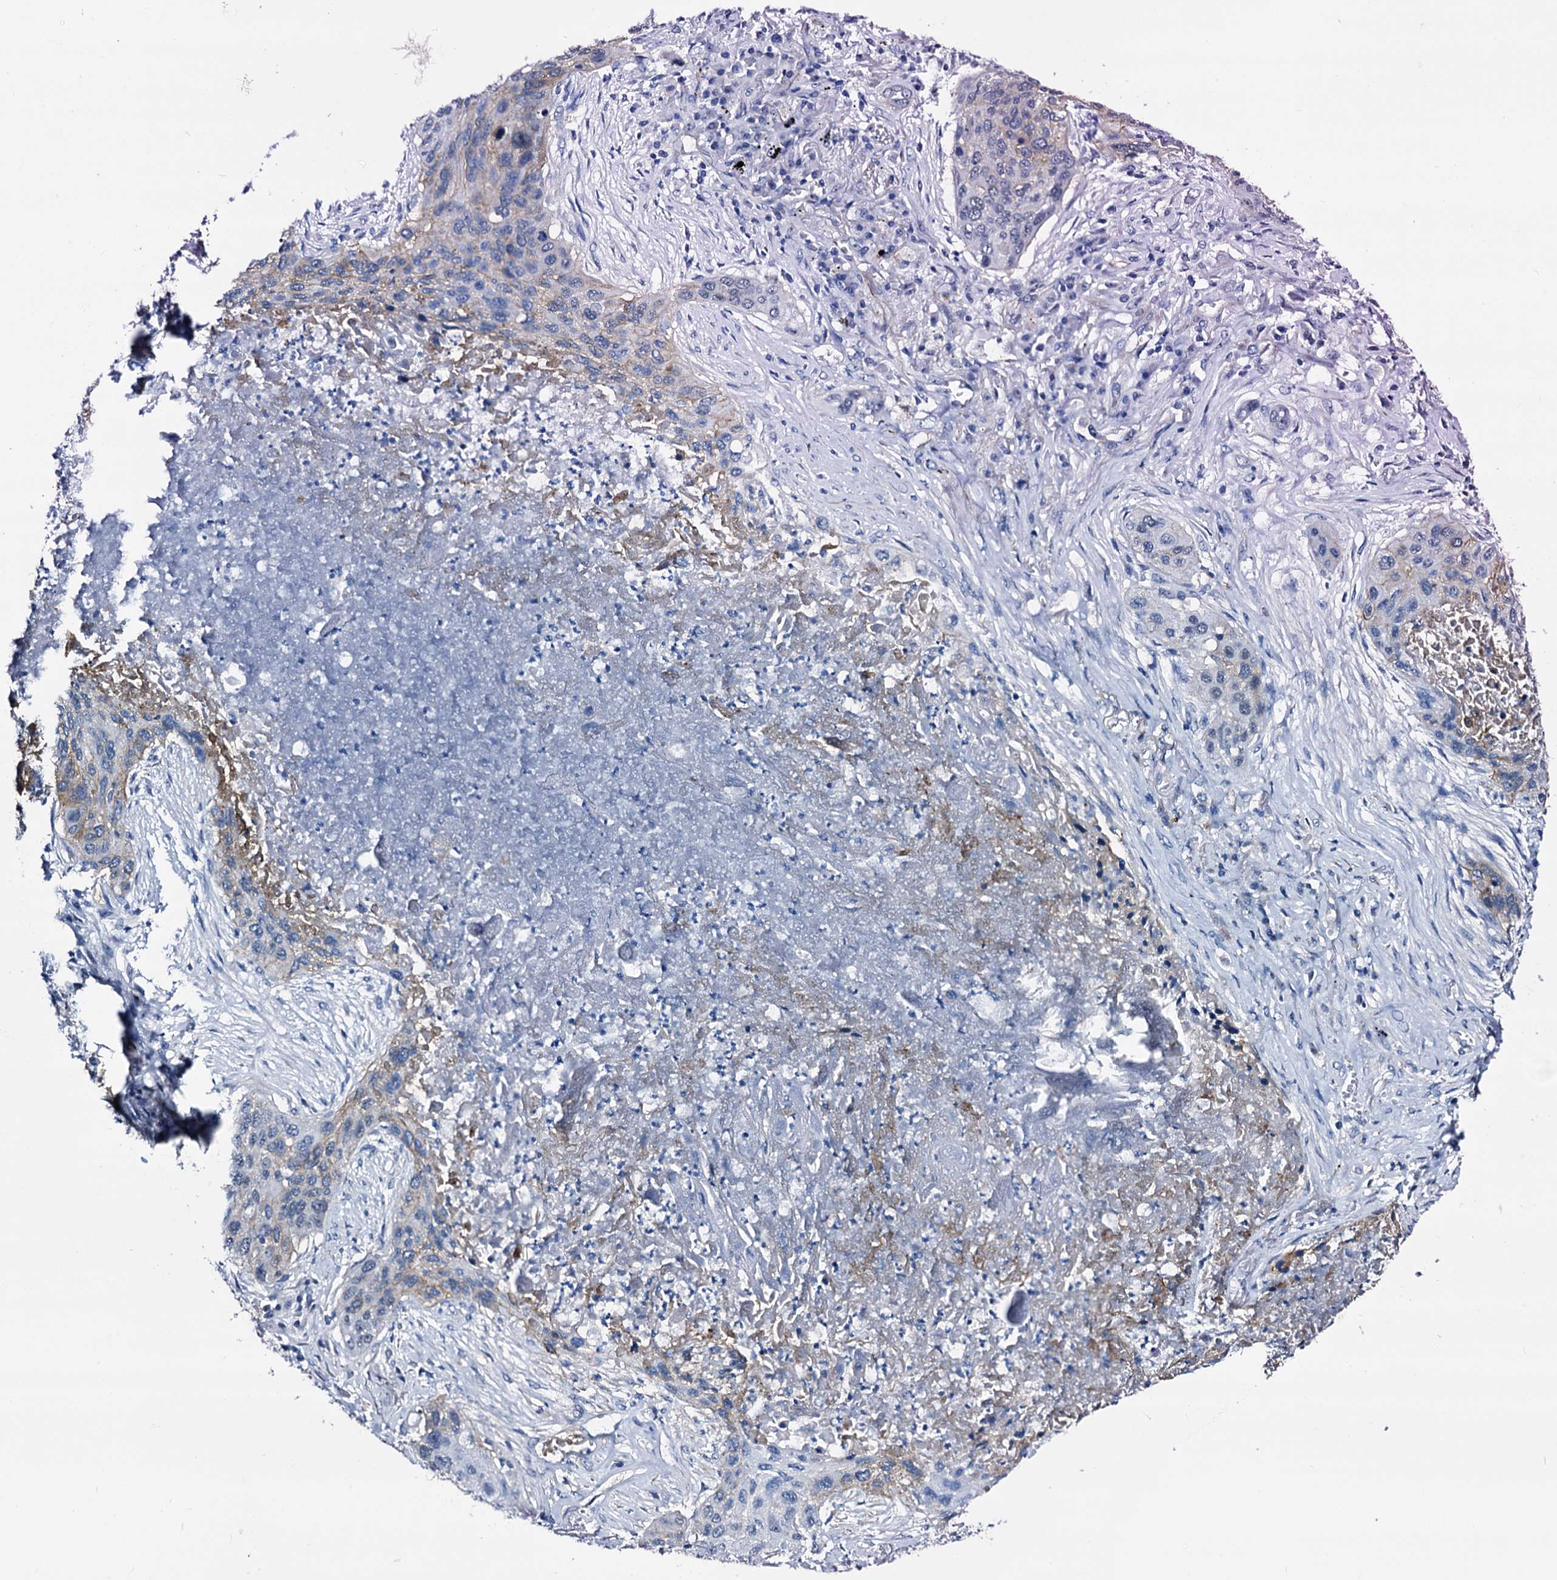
{"staining": {"intensity": "weak", "quantity": "<25%", "location": "cytoplasmic/membranous"}, "tissue": "lung cancer", "cell_type": "Tumor cells", "image_type": "cancer", "snomed": [{"axis": "morphology", "description": "Squamous cell carcinoma, NOS"}, {"axis": "topography", "description": "Lung"}], "caption": "Squamous cell carcinoma (lung) was stained to show a protein in brown. There is no significant staining in tumor cells. (DAB immunohistochemistry with hematoxylin counter stain).", "gene": "EMG1", "patient": {"sex": "female", "age": 63}}